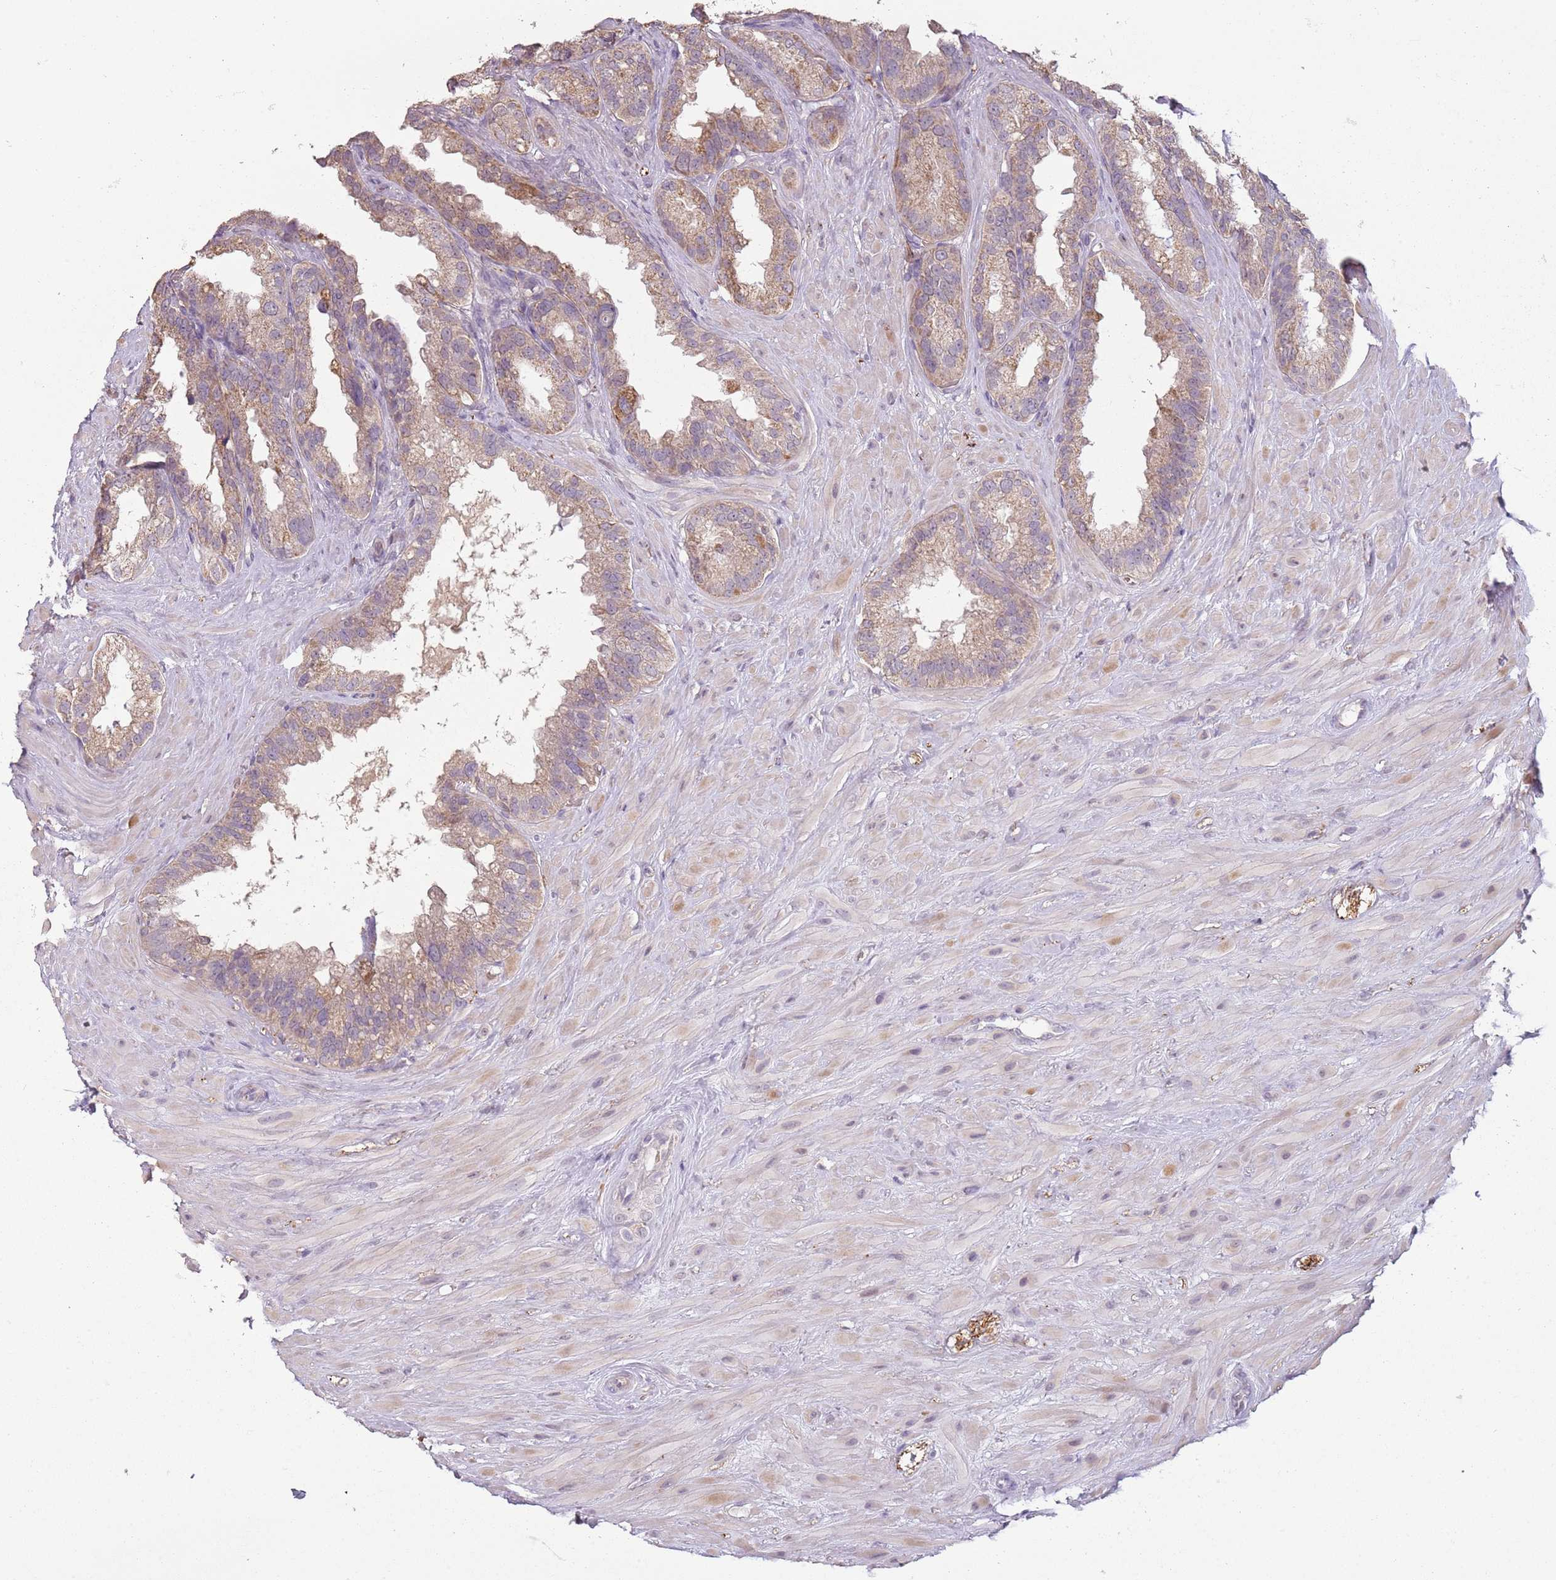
{"staining": {"intensity": "moderate", "quantity": "25%-75%", "location": "cytoplasmic/membranous"}, "tissue": "seminal vesicle", "cell_type": "Glandular cells", "image_type": "normal", "snomed": [{"axis": "morphology", "description": "Normal tissue, NOS"}, {"axis": "topography", "description": "Seminal veicle"}], "caption": "Immunohistochemical staining of benign human seminal vesicle reveals moderate cytoplasmic/membranous protein positivity in about 25%-75% of glandular cells.", "gene": "TEKT4", "patient": {"sex": "male", "age": 80}}